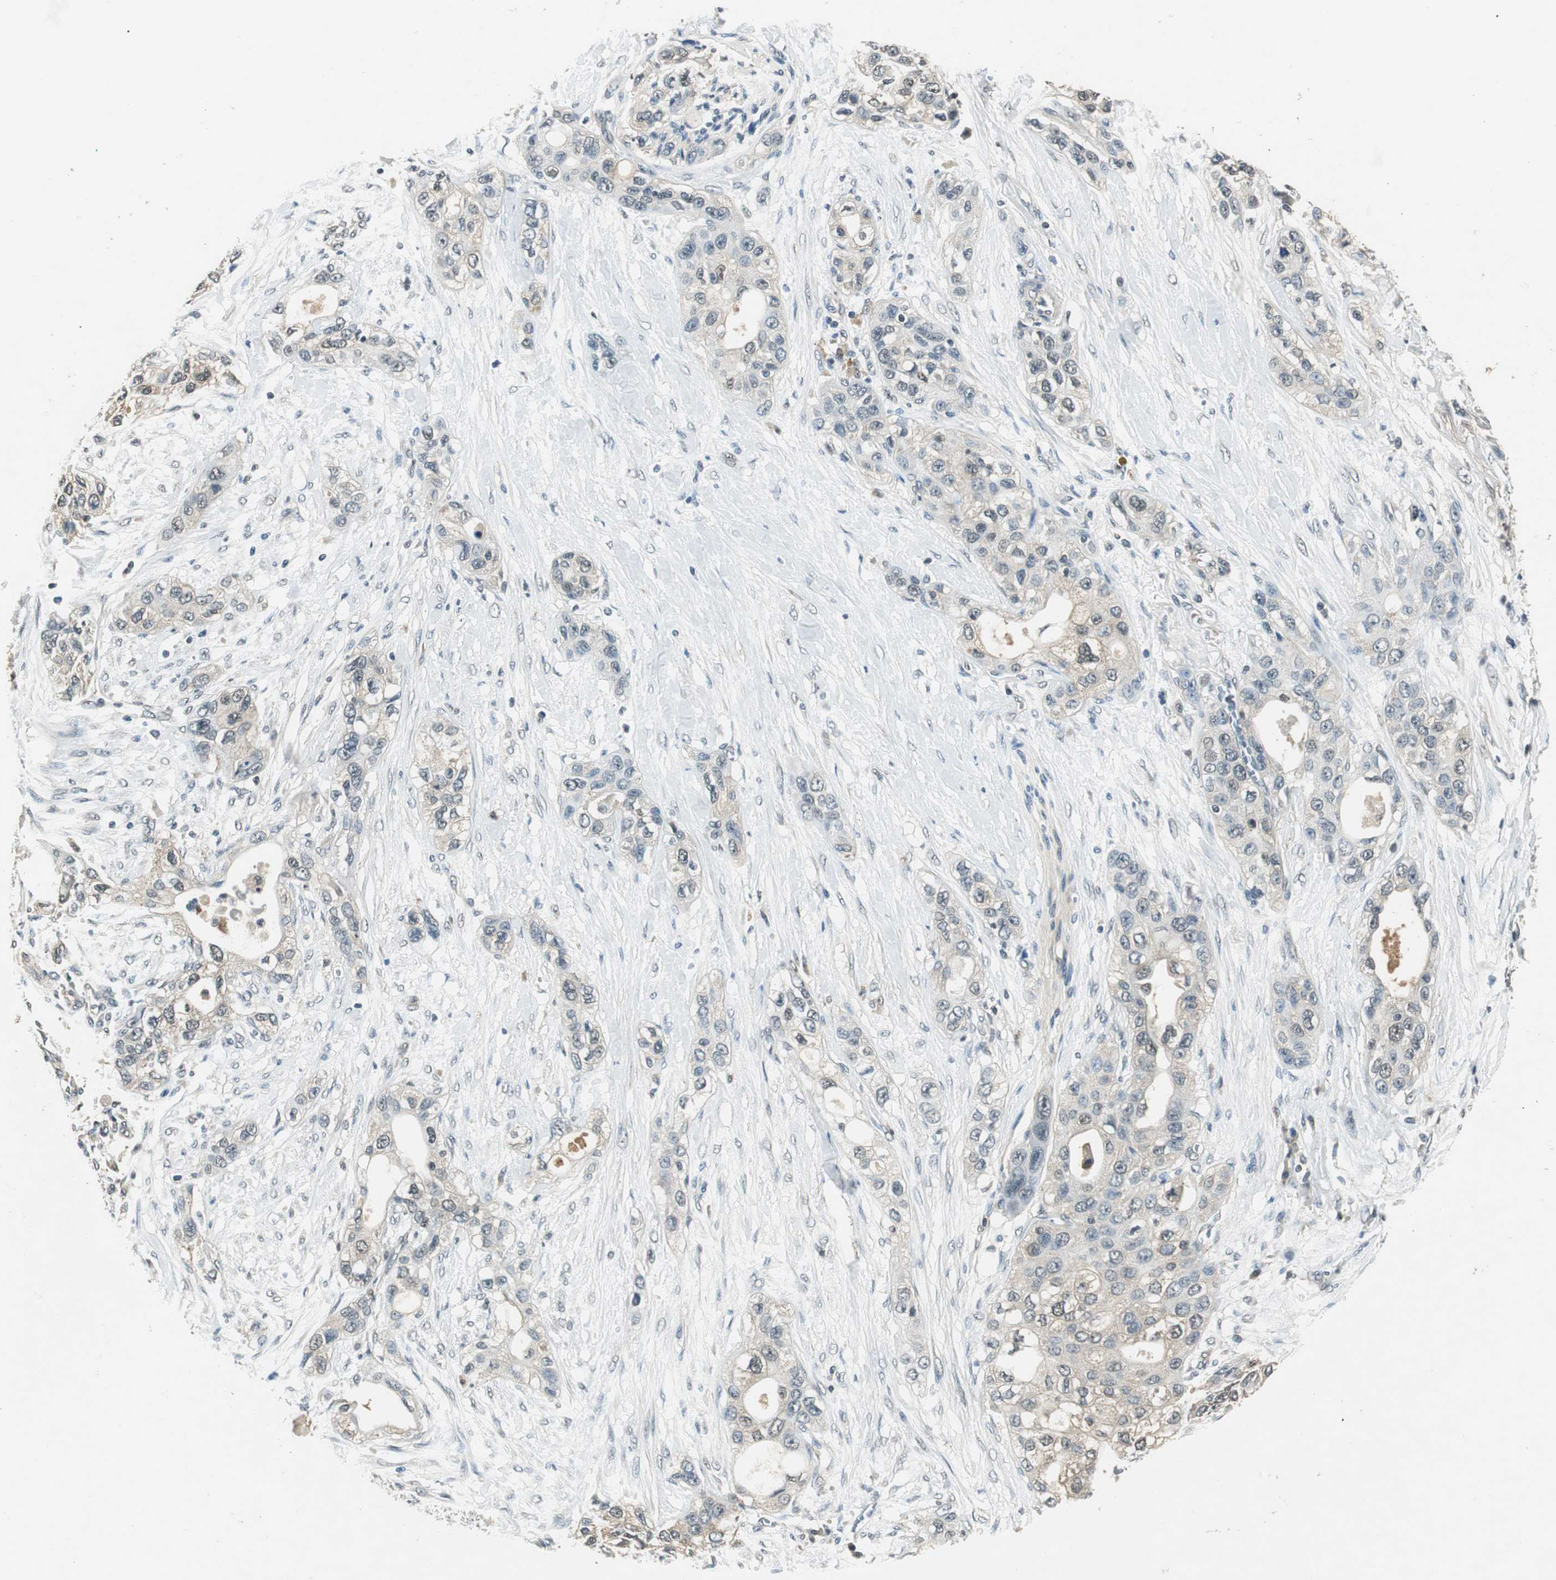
{"staining": {"intensity": "weak", "quantity": "25%-75%", "location": "cytoplasmic/membranous,nuclear"}, "tissue": "pancreatic cancer", "cell_type": "Tumor cells", "image_type": "cancer", "snomed": [{"axis": "morphology", "description": "Adenocarcinoma, NOS"}, {"axis": "topography", "description": "Pancreas"}], "caption": "A photomicrograph of pancreatic cancer (adenocarcinoma) stained for a protein demonstrates weak cytoplasmic/membranous and nuclear brown staining in tumor cells.", "gene": "PSMB4", "patient": {"sex": "female", "age": 70}}